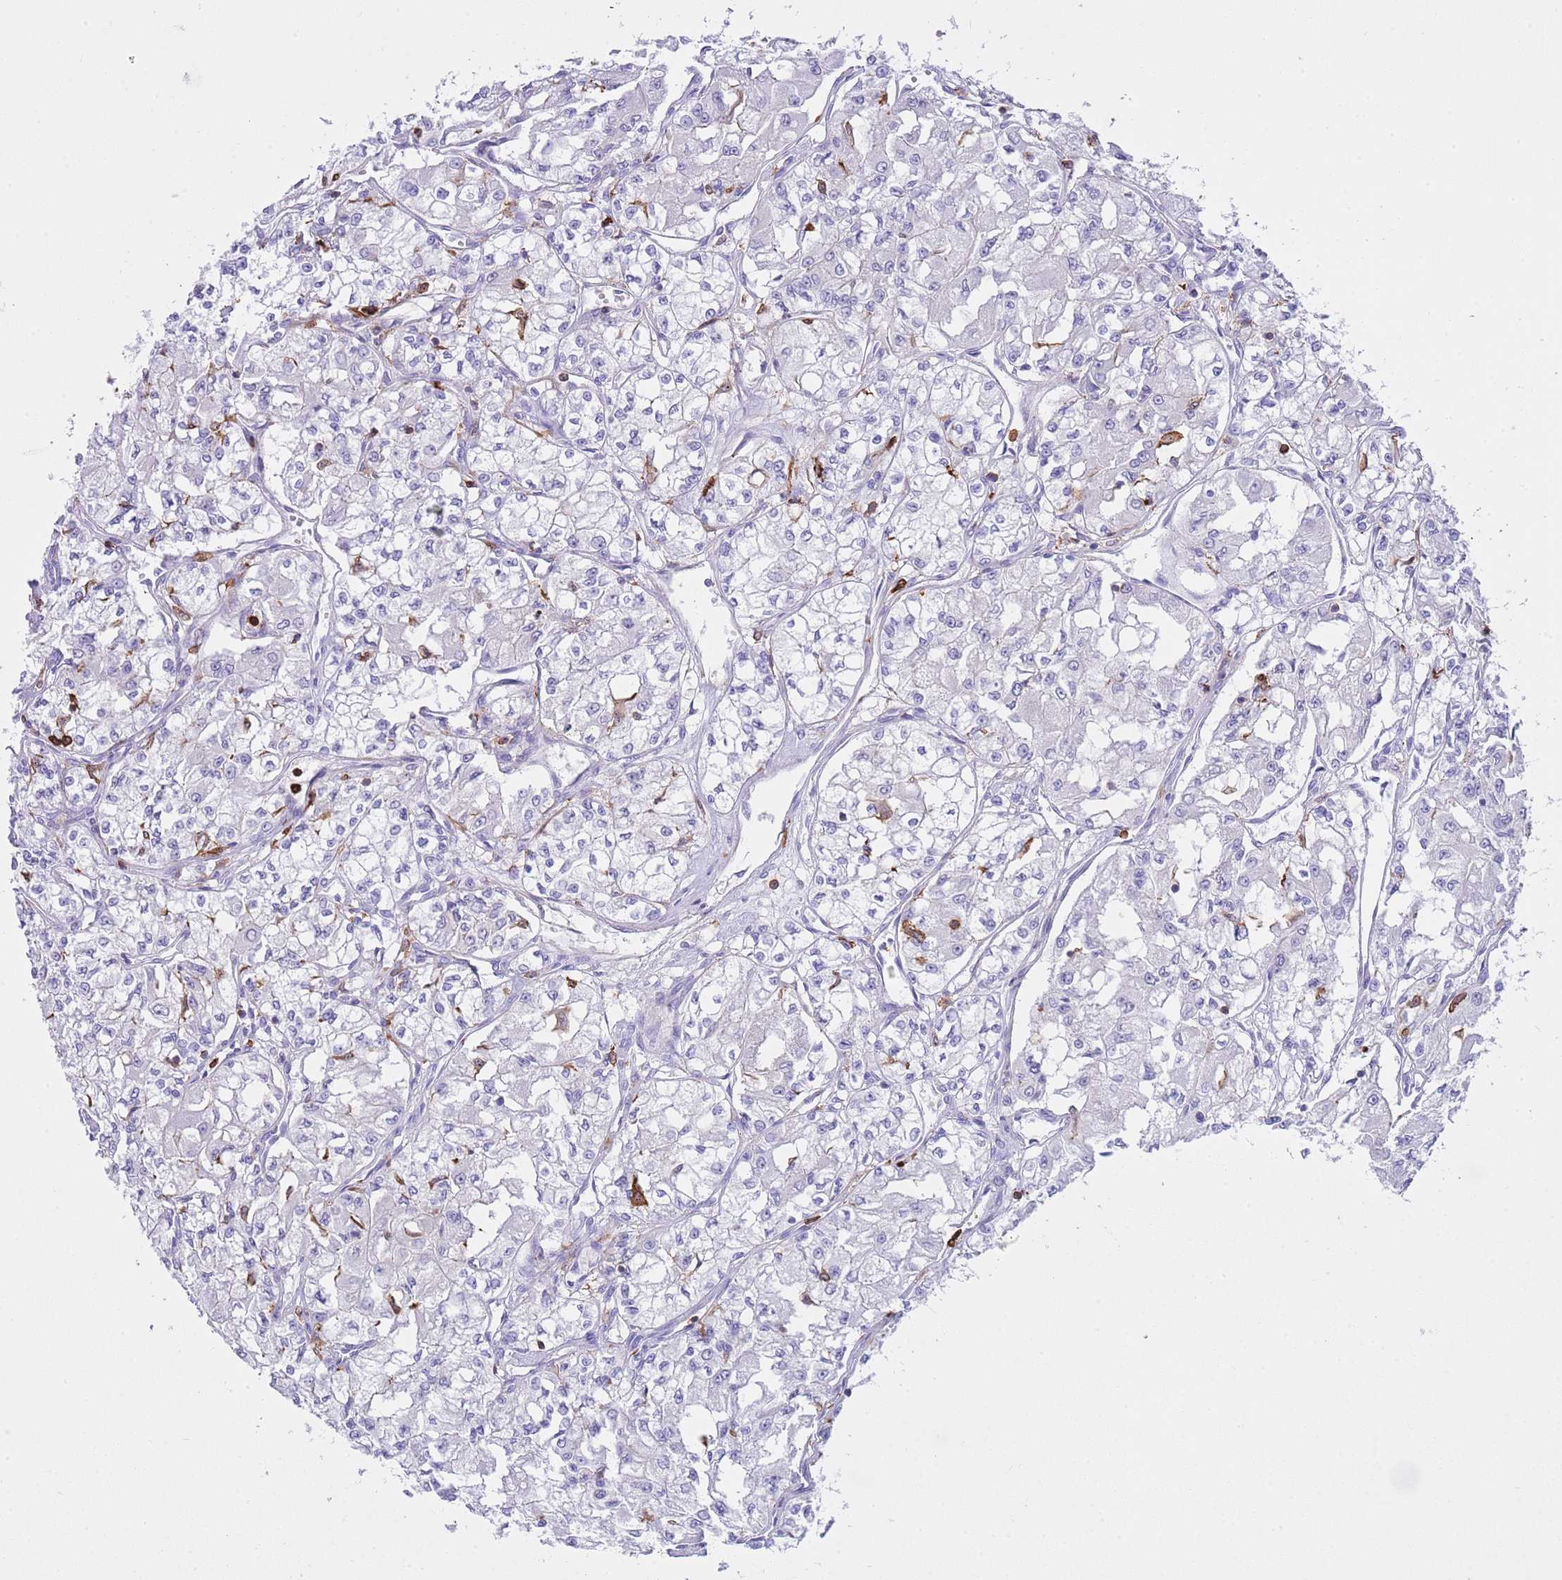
{"staining": {"intensity": "negative", "quantity": "none", "location": "none"}, "tissue": "renal cancer", "cell_type": "Tumor cells", "image_type": "cancer", "snomed": [{"axis": "morphology", "description": "Adenocarcinoma, NOS"}, {"axis": "topography", "description": "Kidney"}], "caption": "The IHC photomicrograph has no significant staining in tumor cells of renal adenocarcinoma tissue.", "gene": "EFHD2", "patient": {"sex": "male", "age": 59}}